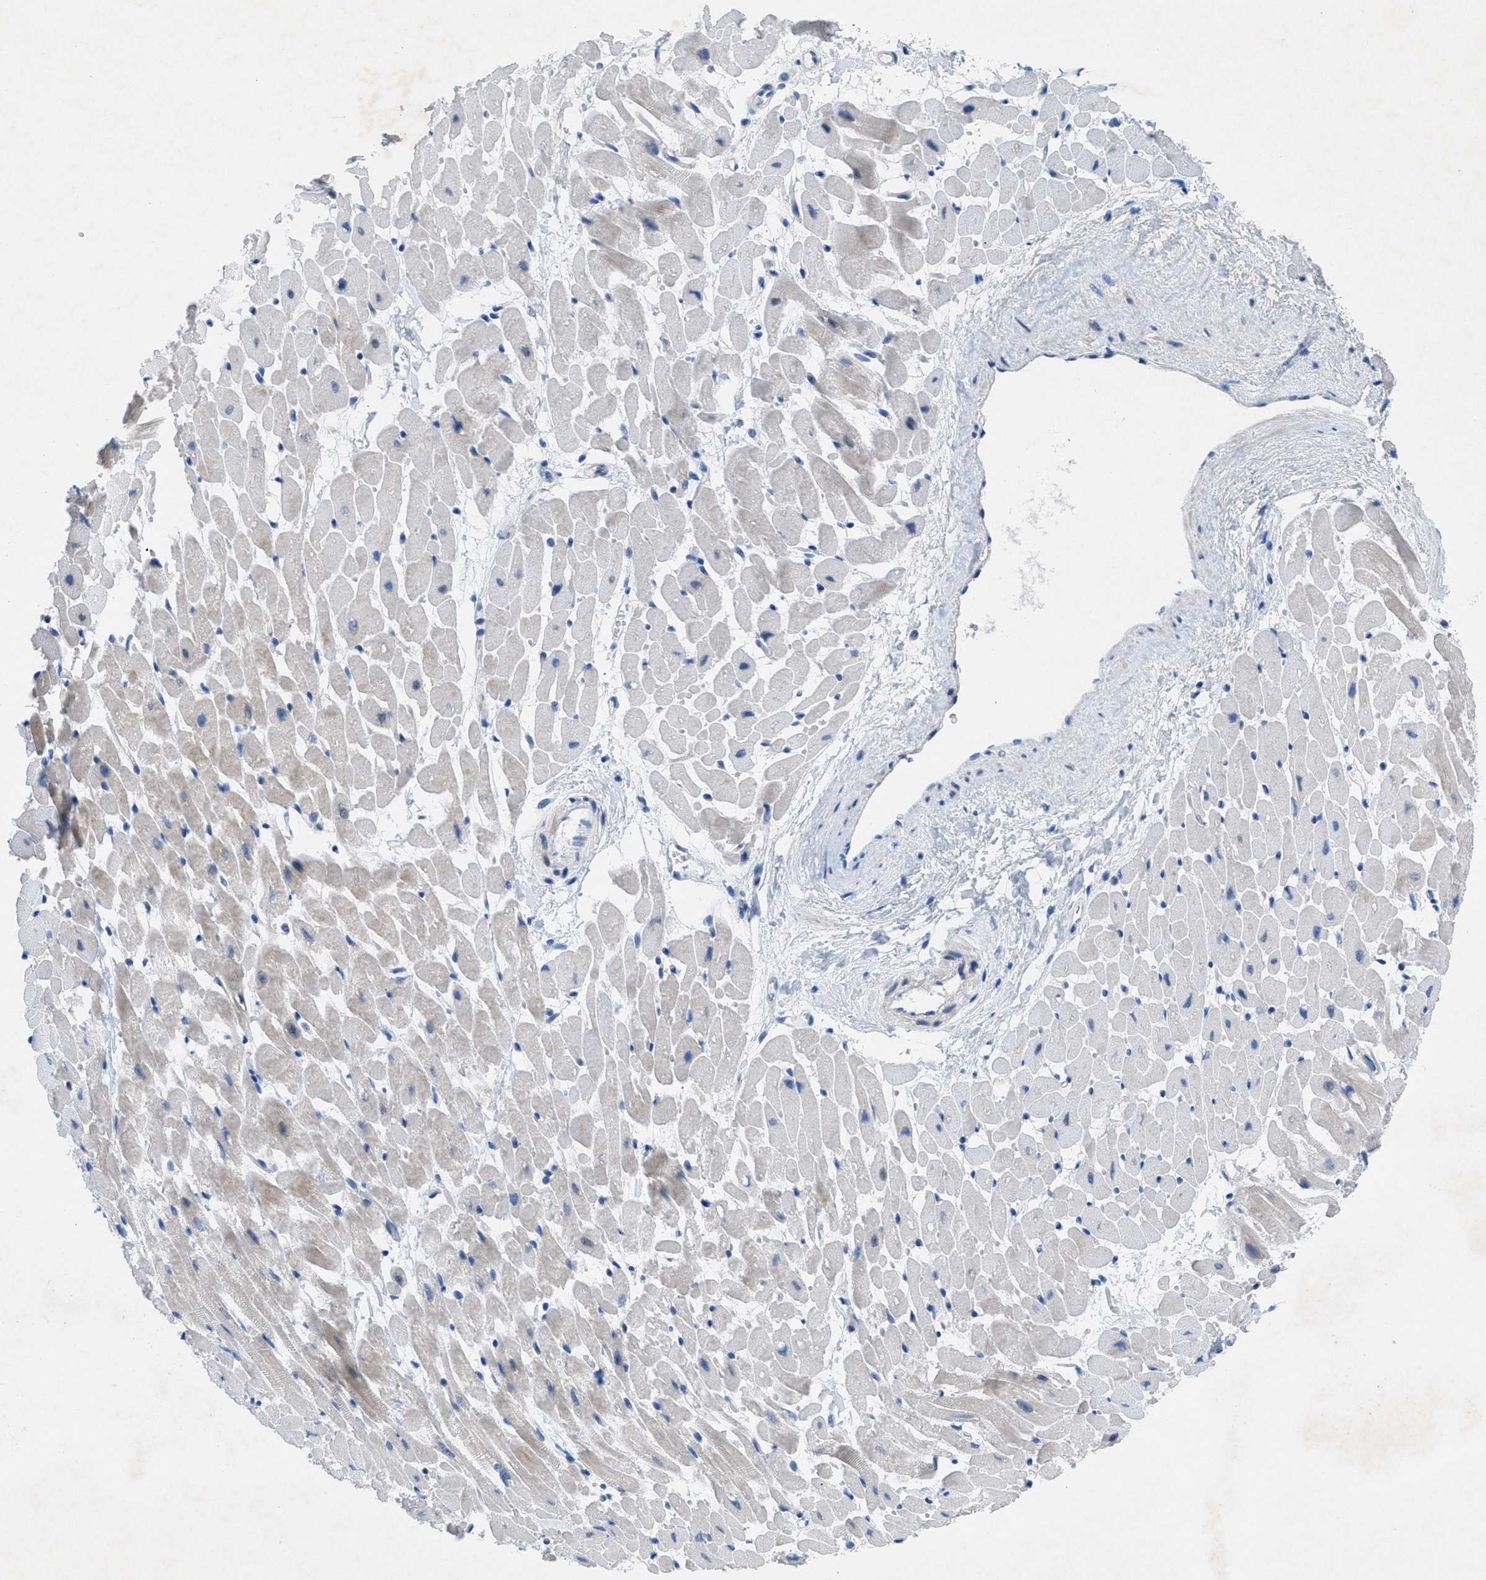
{"staining": {"intensity": "weak", "quantity": "<25%", "location": "cytoplasmic/membranous"}, "tissue": "heart muscle", "cell_type": "Cardiomyocytes", "image_type": "normal", "snomed": [{"axis": "morphology", "description": "Normal tissue, NOS"}, {"axis": "topography", "description": "Heart"}], "caption": "Immunohistochemical staining of benign heart muscle reveals no significant expression in cardiomyocytes. The staining was performed using DAB (3,3'-diaminobenzidine) to visualize the protein expression in brown, while the nuclei were stained in blue with hematoxylin (Magnification: 20x).", "gene": "GALNT17", "patient": {"sex": "male", "age": 45}}